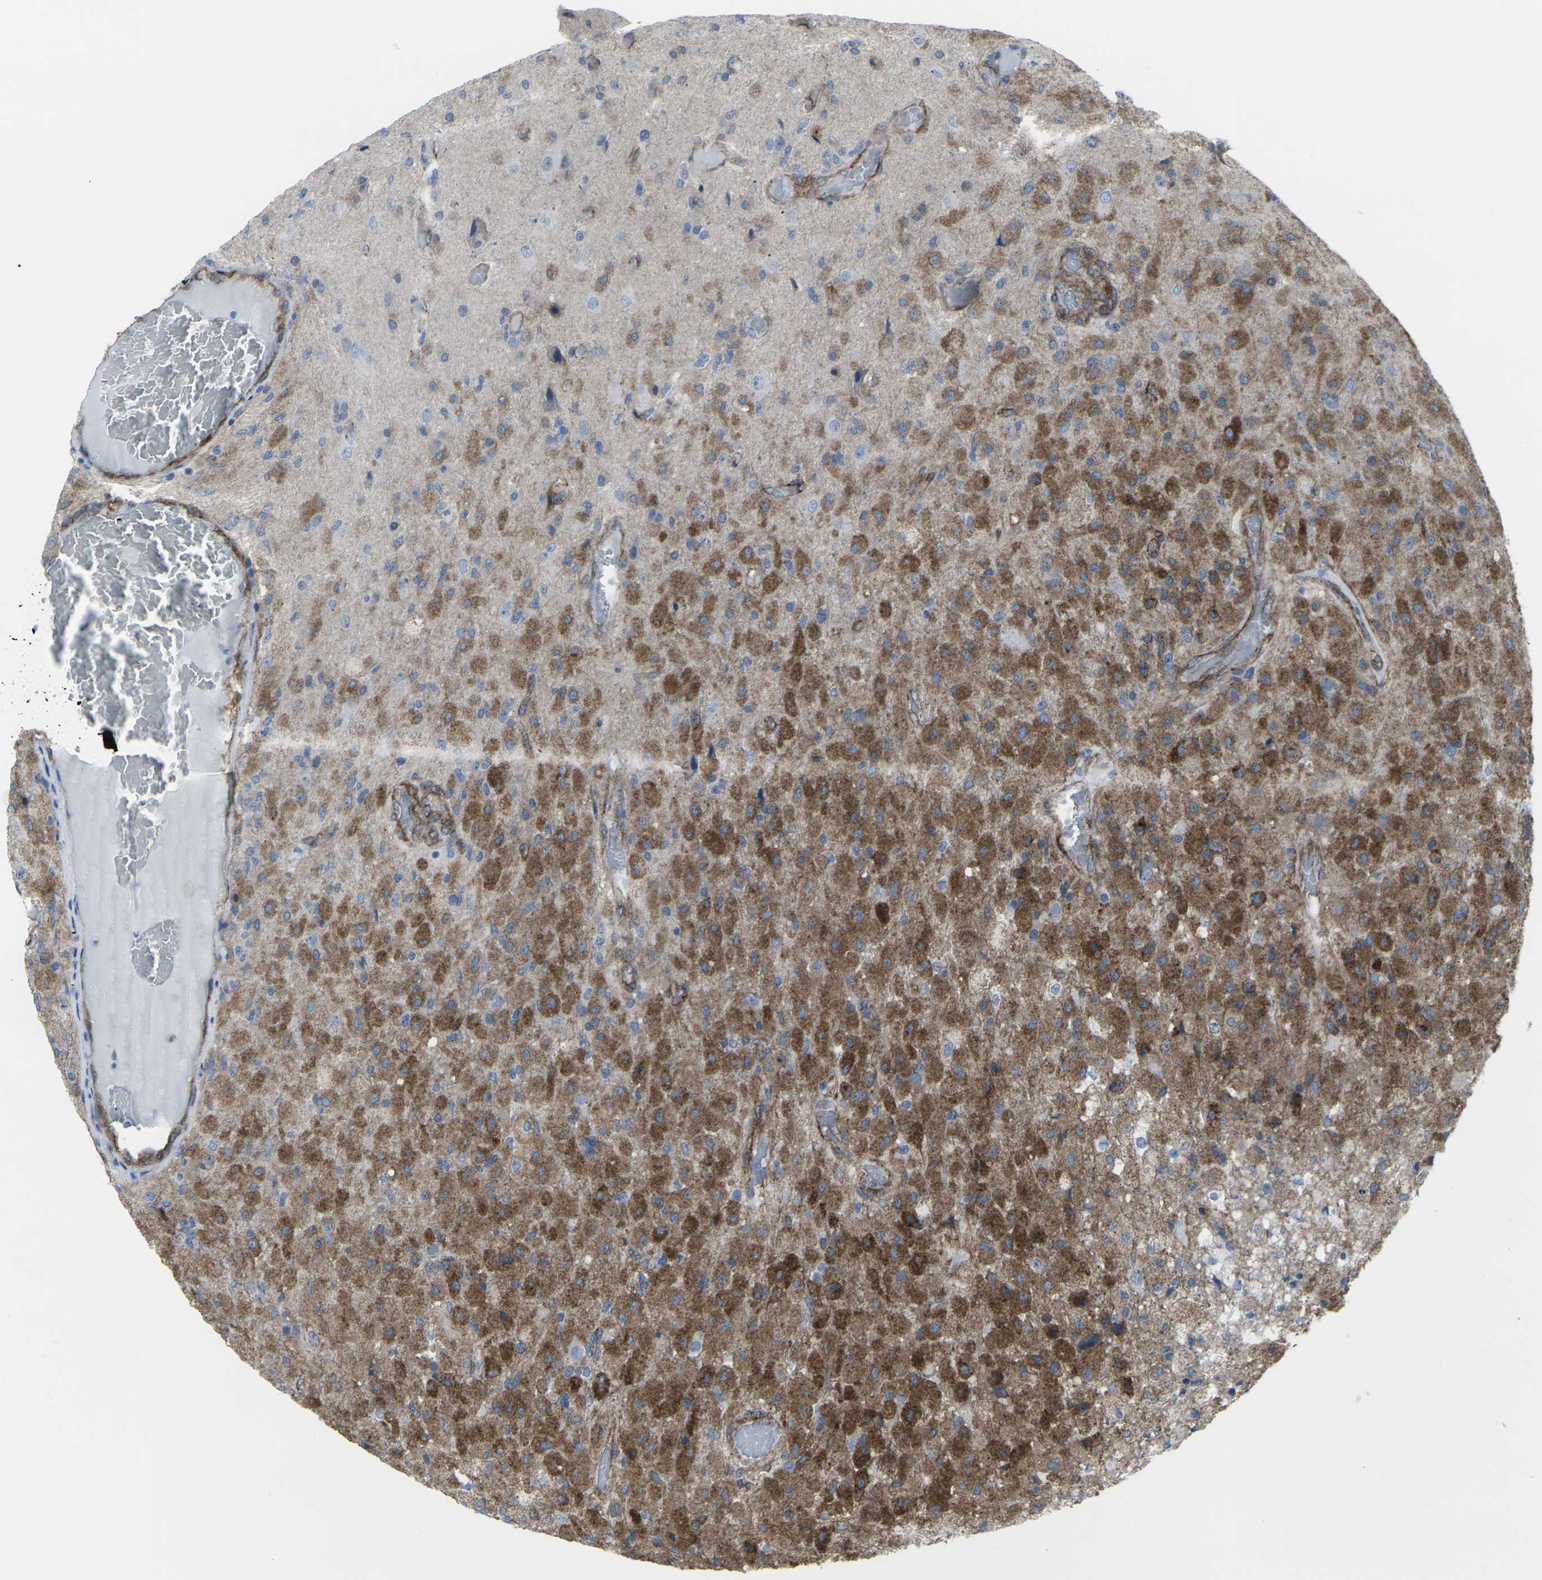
{"staining": {"intensity": "strong", "quantity": ">75%", "location": "cytoplasmic/membranous"}, "tissue": "glioma", "cell_type": "Tumor cells", "image_type": "cancer", "snomed": [{"axis": "morphology", "description": "Normal tissue, NOS"}, {"axis": "morphology", "description": "Glioma, malignant, High grade"}, {"axis": "topography", "description": "Cerebral cortex"}], "caption": "Immunohistochemical staining of glioma shows strong cytoplasmic/membranous protein positivity in approximately >75% of tumor cells.", "gene": "CDH11", "patient": {"sex": "male", "age": 77}}